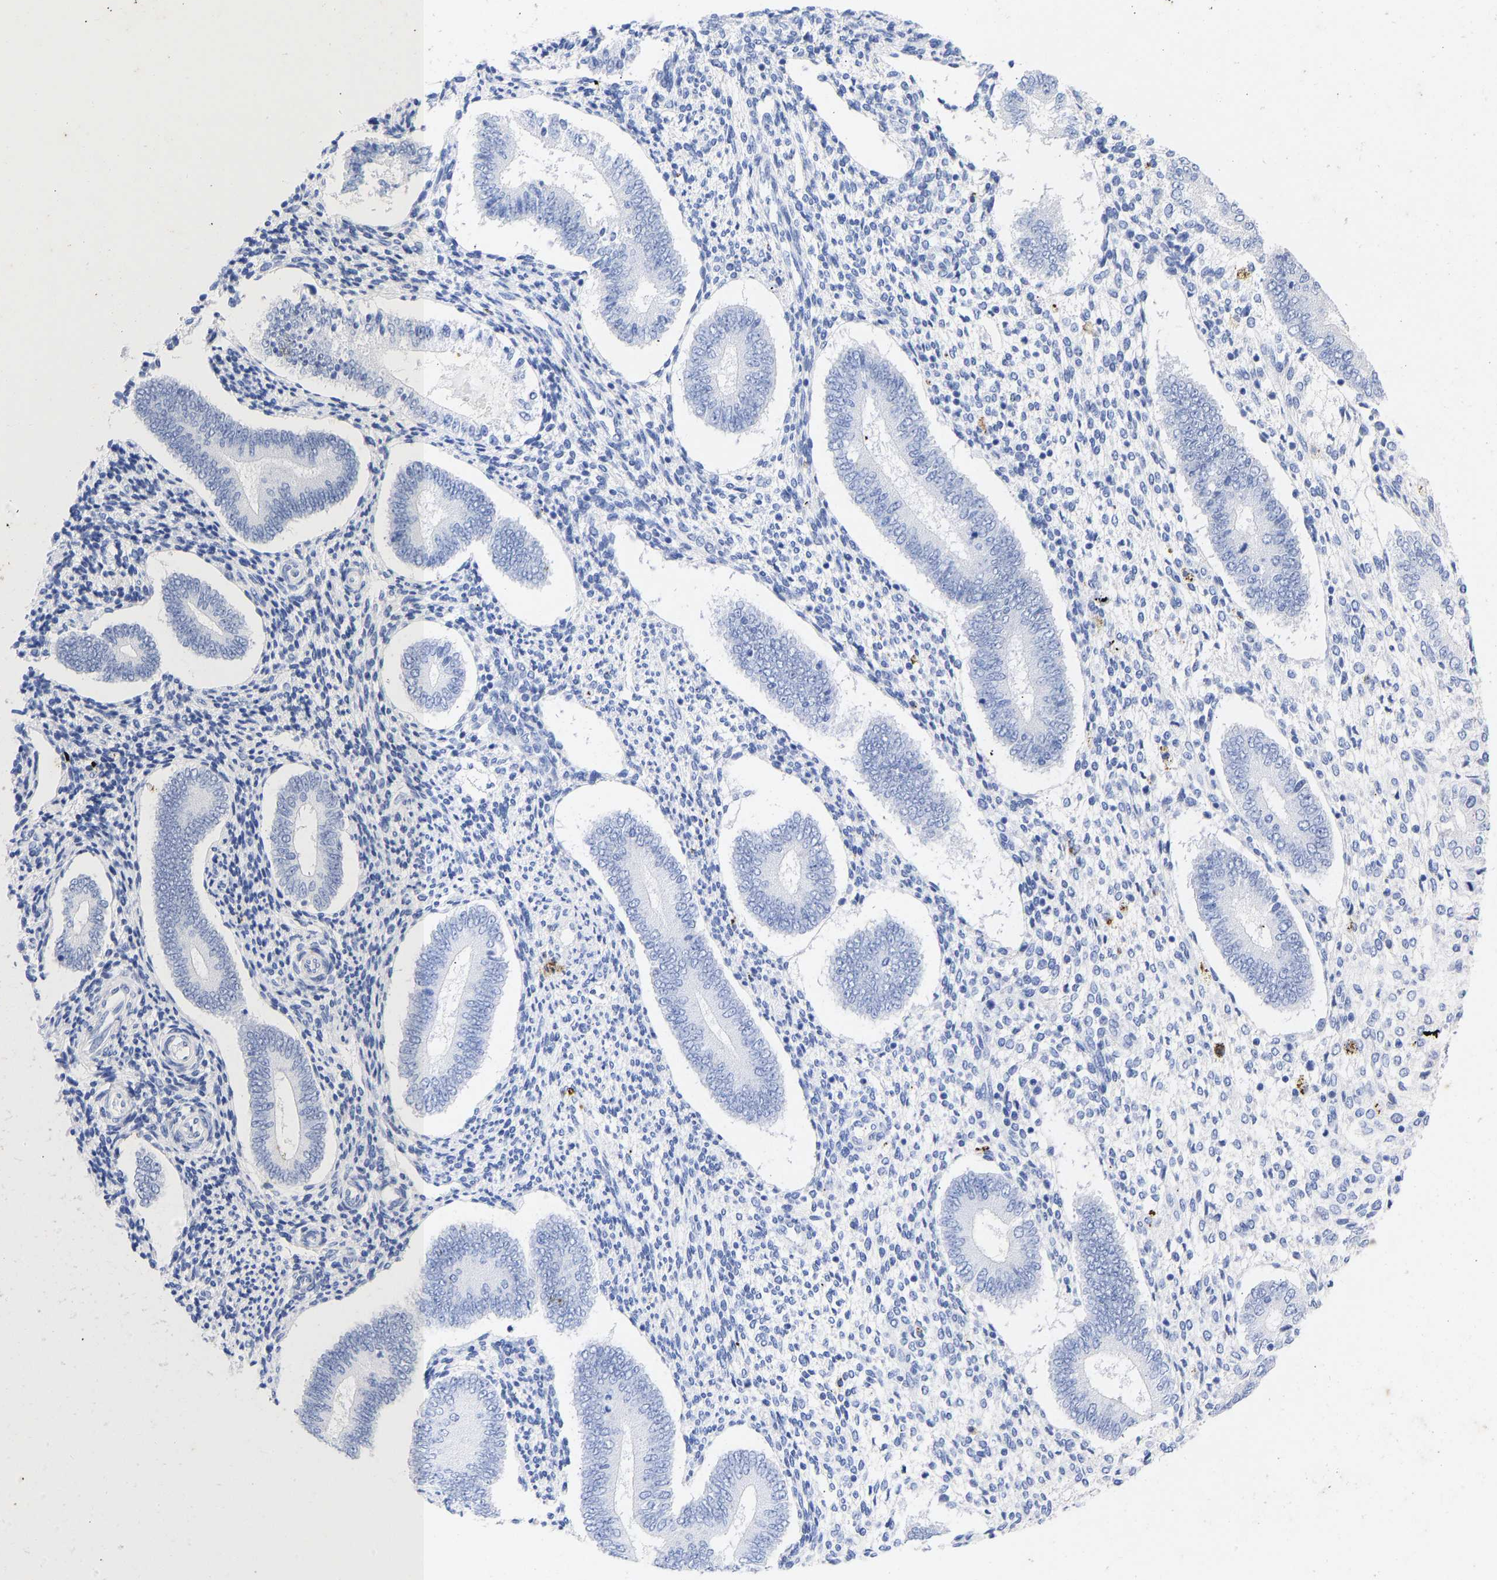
{"staining": {"intensity": "negative", "quantity": "none", "location": "none"}, "tissue": "endometrium", "cell_type": "Cells in endometrial stroma", "image_type": "normal", "snomed": [{"axis": "morphology", "description": "Normal tissue, NOS"}, {"axis": "topography", "description": "Endometrium"}], "caption": "High magnification brightfield microscopy of benign endometrium stained with DAB (brown) and counterstained with hematoxylin (blue): cells in endometrial stroma show no significant positivity. (Brightfield microscopy of DAB IHC at high magnification).", "gene": "KRT1", "patient": {"sex": "female", "age": 42}}